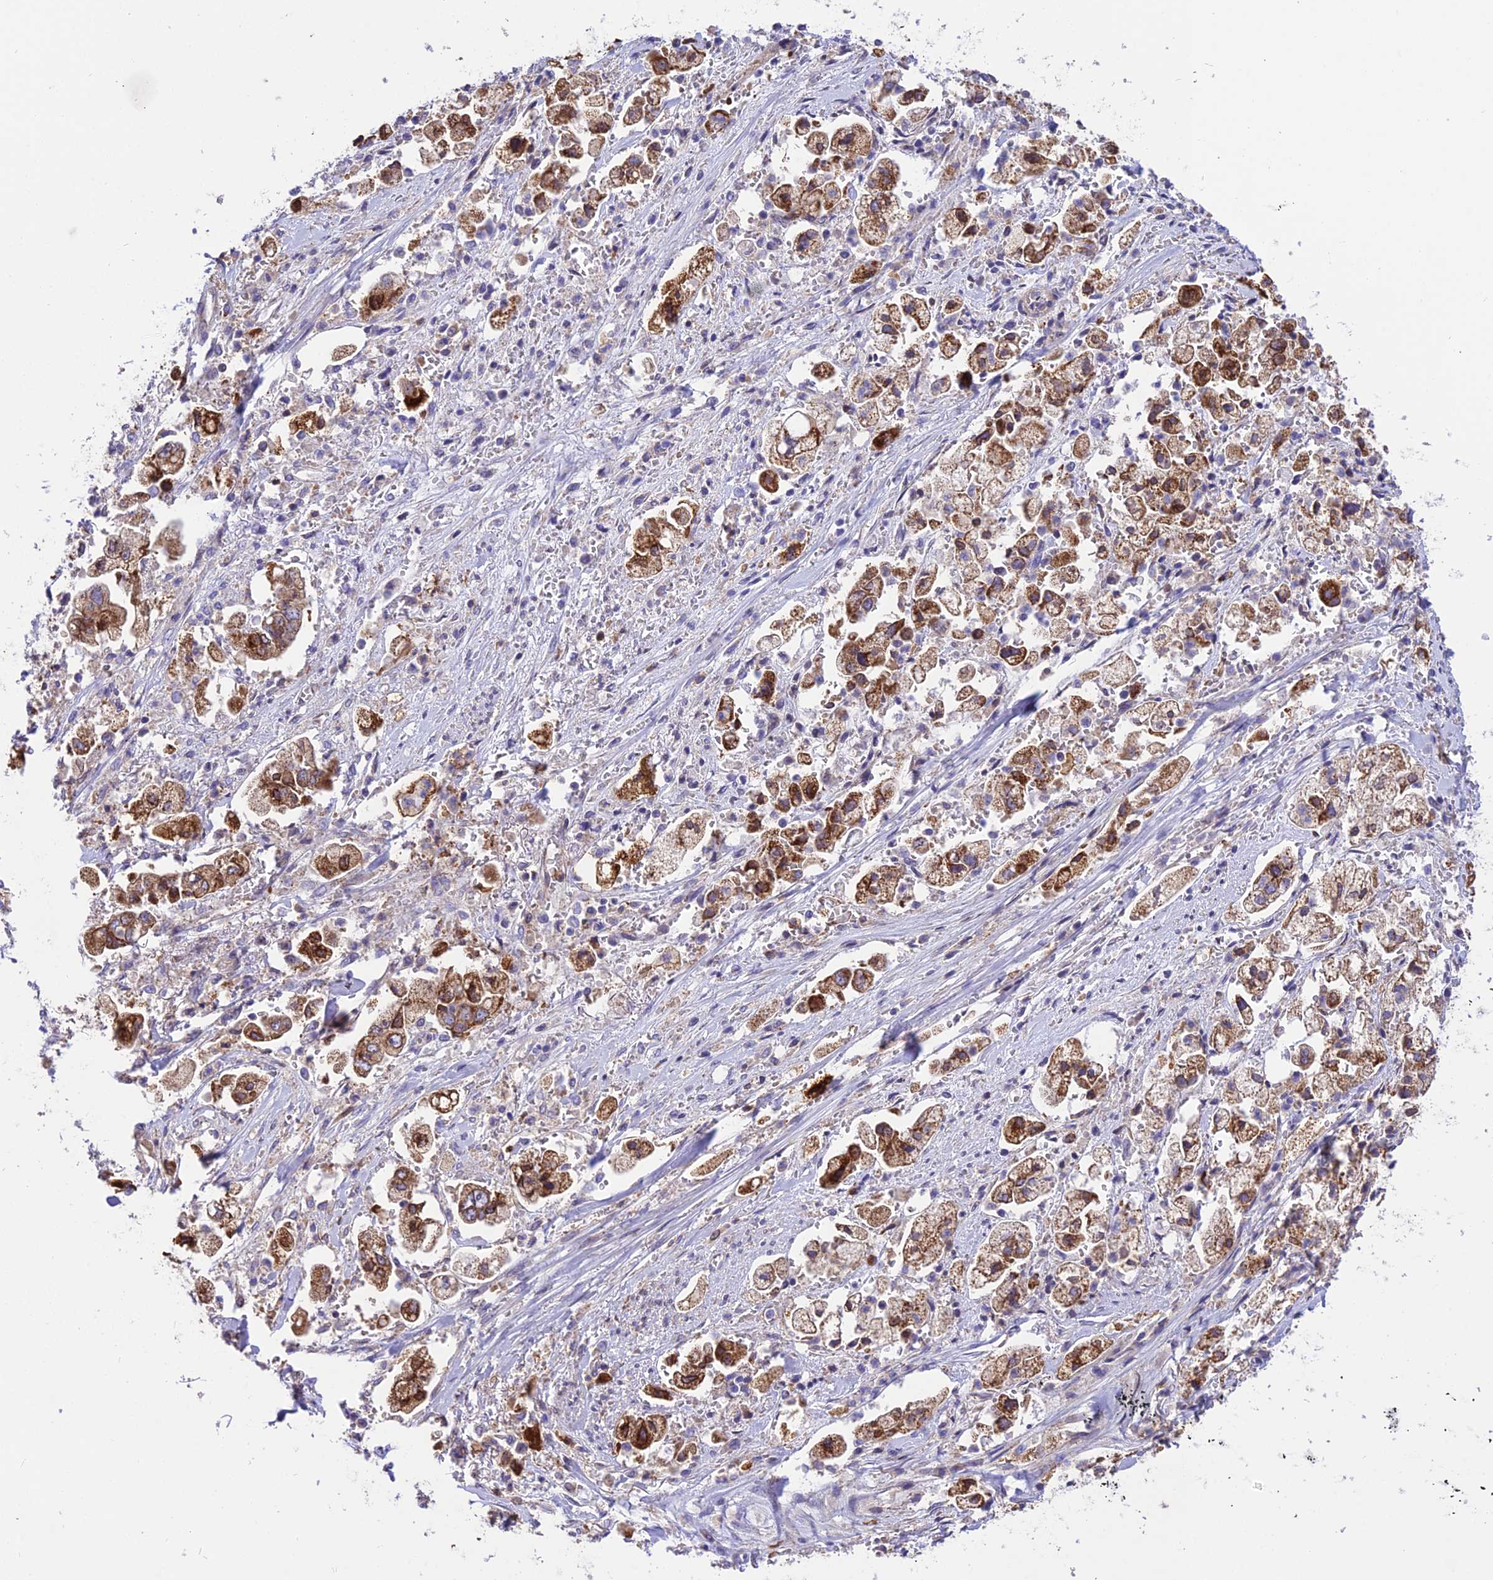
{"staining": {"intensity": "strong", "quantity": ">75%", "location": "cytoplasmic/membranous"}, "tissue": "stomach cancer", "cell_type": "Tumor cells", "image_type": "cancer", "snomed": [{"axis": "morphology", "description": "Adenocarcinoma, NOS"}, {"axis": "topography", "description": "Stomach"}], "caption": "Immunohistochemical staining of human stomach cancer (adenocarcinoma) demonstrates high levels of strong cytoplasmic/membranous protein staining in about >75% of tumor cells. Nuclei are stained in blue.", "gene": "TRIM43B", "patient": {"sex": "male", "age": 62}}